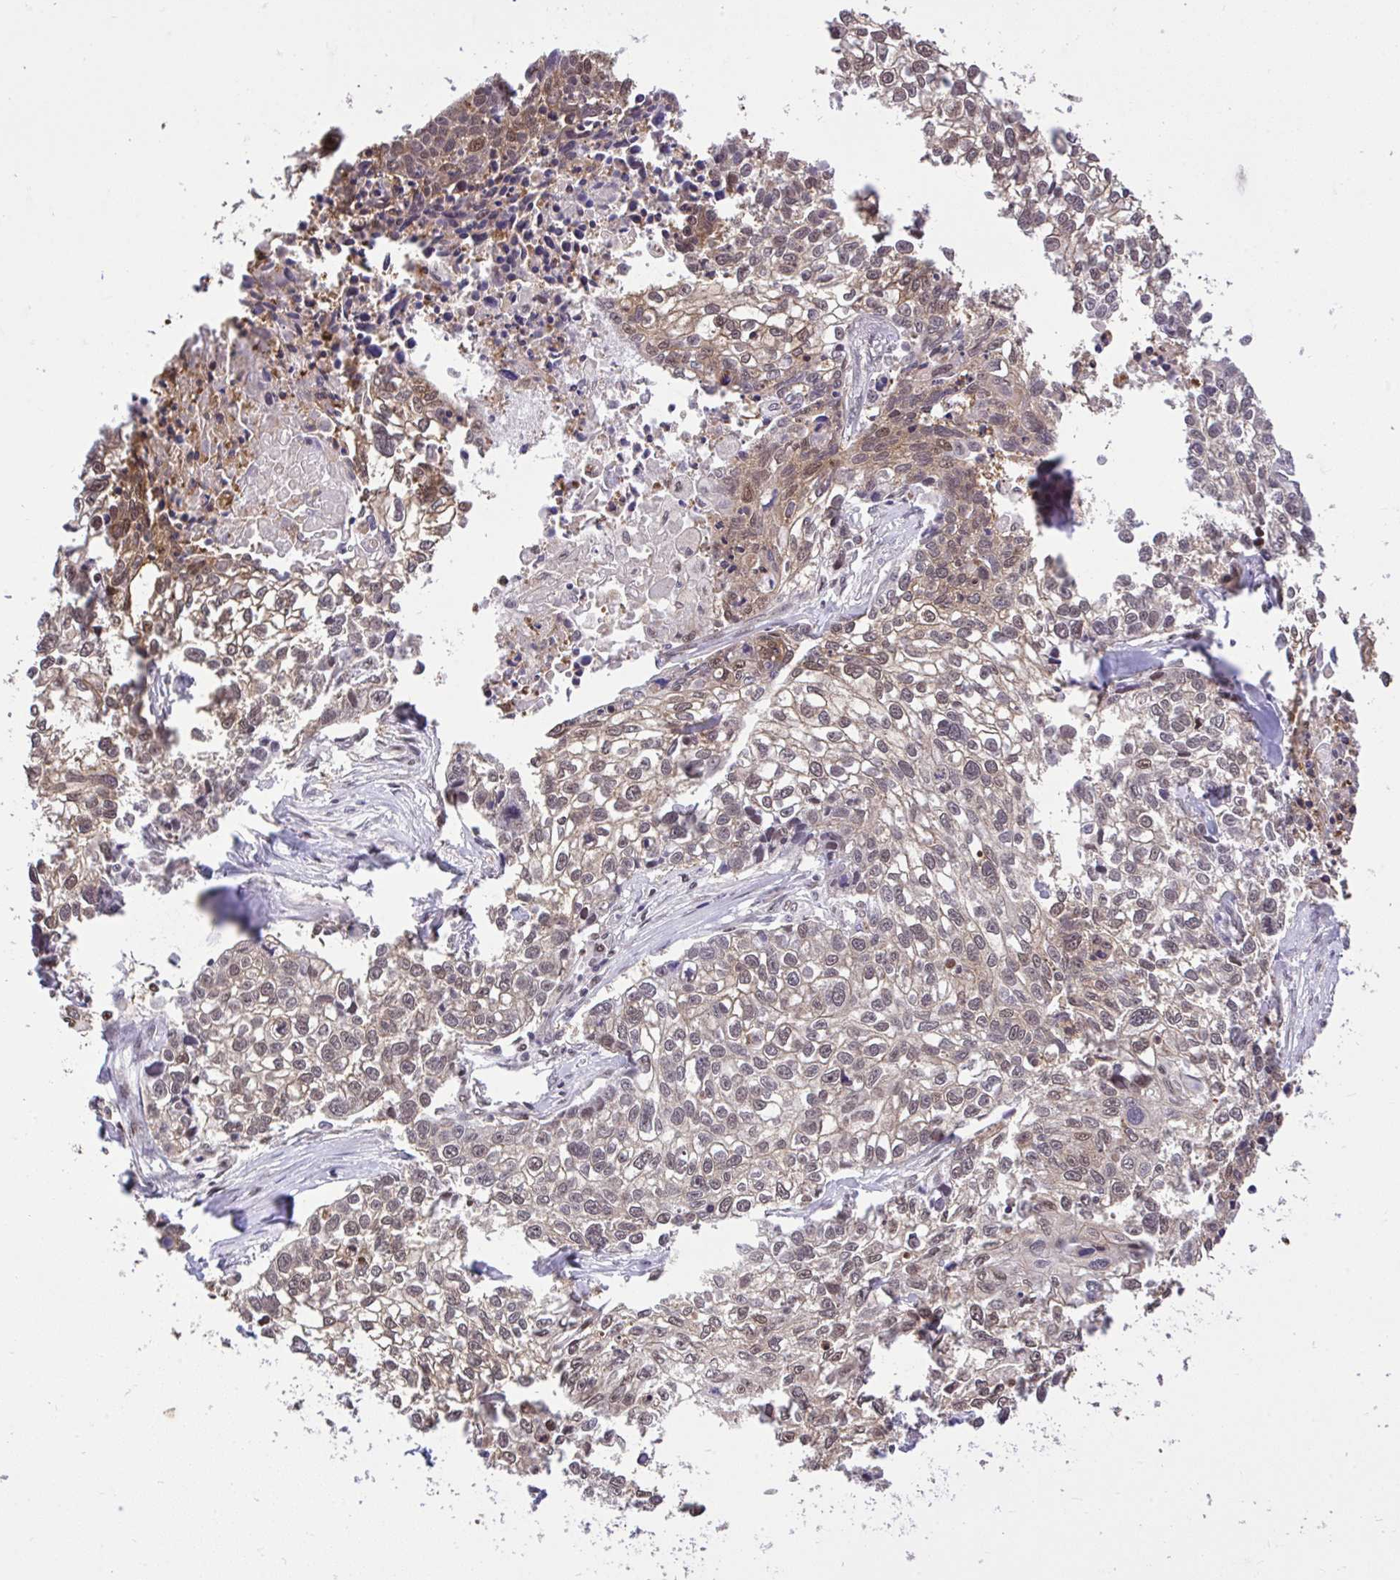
{"staining": {"intensity": "weak", "quantity": "25%-75%", "location": "nuclear"}, "tissue": "lung cancer", "cell_type": "Tumor cells", "image_type": "cancer", "snomed": [{"axis": "morphology", "description": "Squamous cell carcinoma, NOS"}, {"axis": "topography", "description": "Lung"}], "caption": "DAB immunohistochemical staining of lung cancer shows weak nuclear protein positivity in approximately 25%-75% of tumor cells. The staining was performed using DAB to visualize the protein expression in brown, while the nuclei were stained in blue with hematoxylin (Magnification: 20x).", "gene": "GLIS3", "patient": {"sex": "male", "age": 74}}